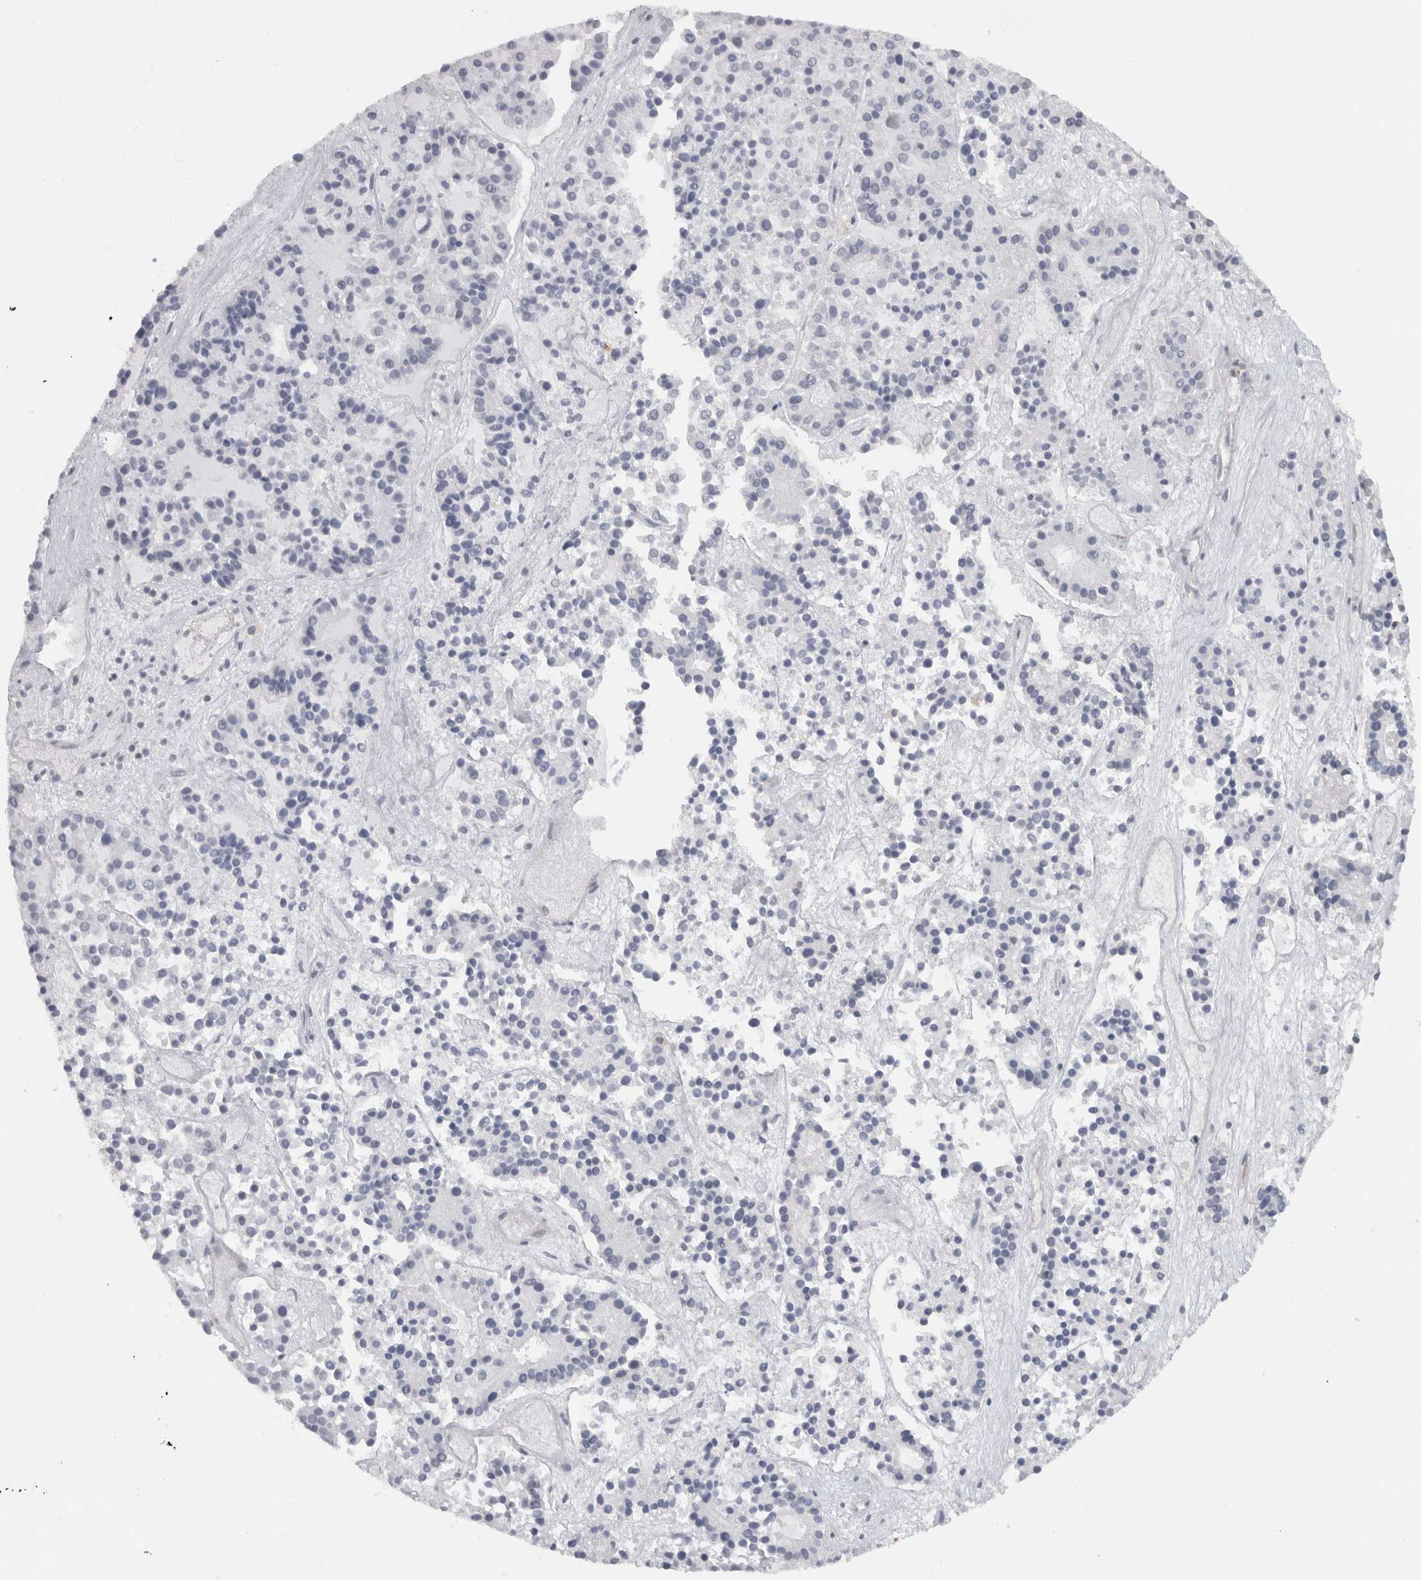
{"staining": {"intensity": "negative", "quantity": "none", "location": "none"}, "tissue": "pancreatic cancer", "cell_type": "Tumor cells", "image_type": "cancer", "snomed": [{"axis": "morphology", "description": "Adenocarcinoma, NOS"}, {"axis": "topography", "description": "Pancreas"}], "caption": "An IHC photomicrograph of pancreatic cancer is shown. There is no staining in tumor cells of pancreatic cancer.", "gene": "HLA-E", "patient": {"sex": "male", "age": 50}}